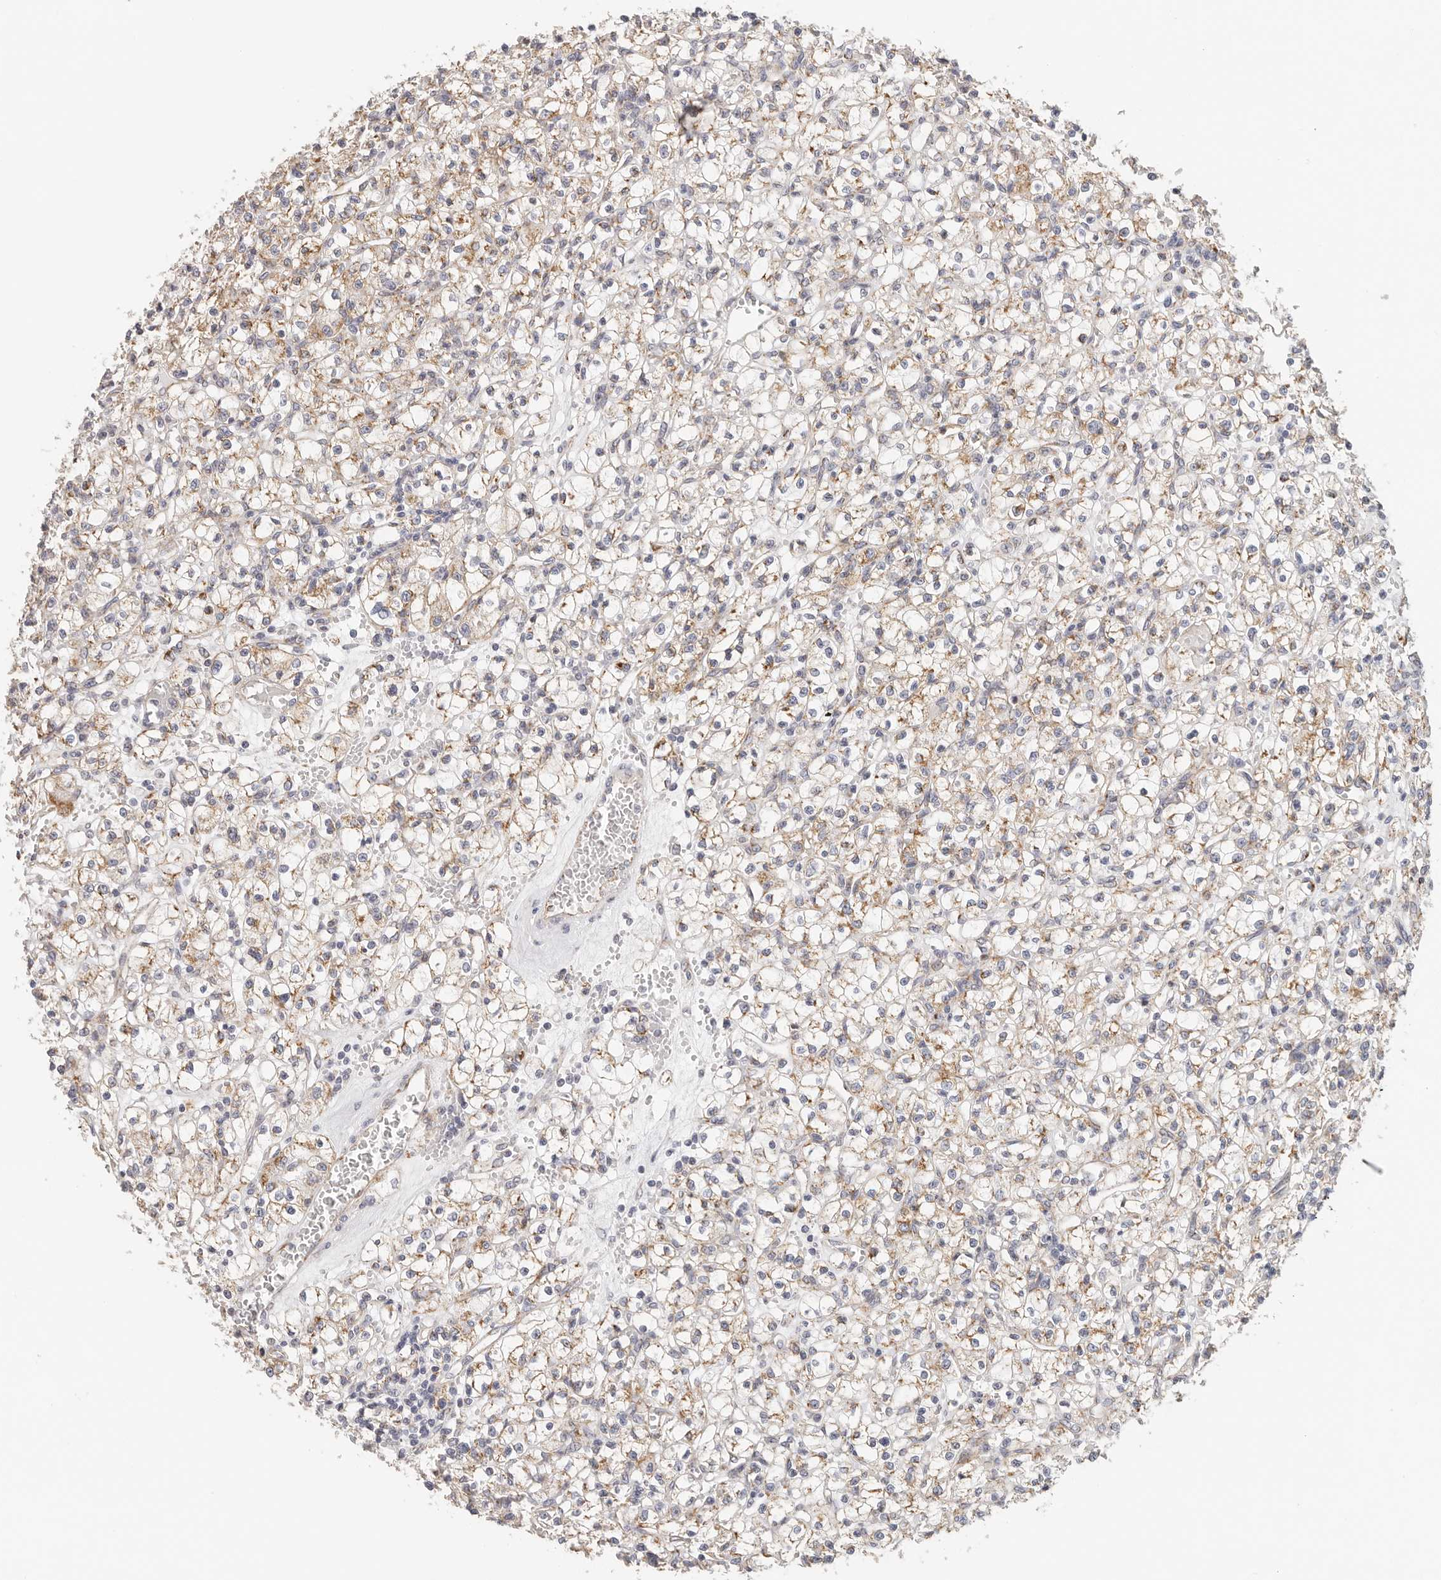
{"staining": {"intensity": "moderate", "quantity": "25%-75%", "location": "cytoplasmic/membranous"}, "tissue": "renal cancer", "cell_type": "Tumor cells", "image_type": "cancer", "snomed": [{"axis": "morphology", "description": "Adenocarcinoma, NOS"}, {"axis": "topography", "description": "Kidney"}], "caption": "This photomicrograph demonstrates IHC staining of renal cancer, with medium moderate cytoplasmic/membranous positivity in about 25%-75% of tumor cells.", "gene": "AFDN", "patient": {"sex": "female", "age": 59}}